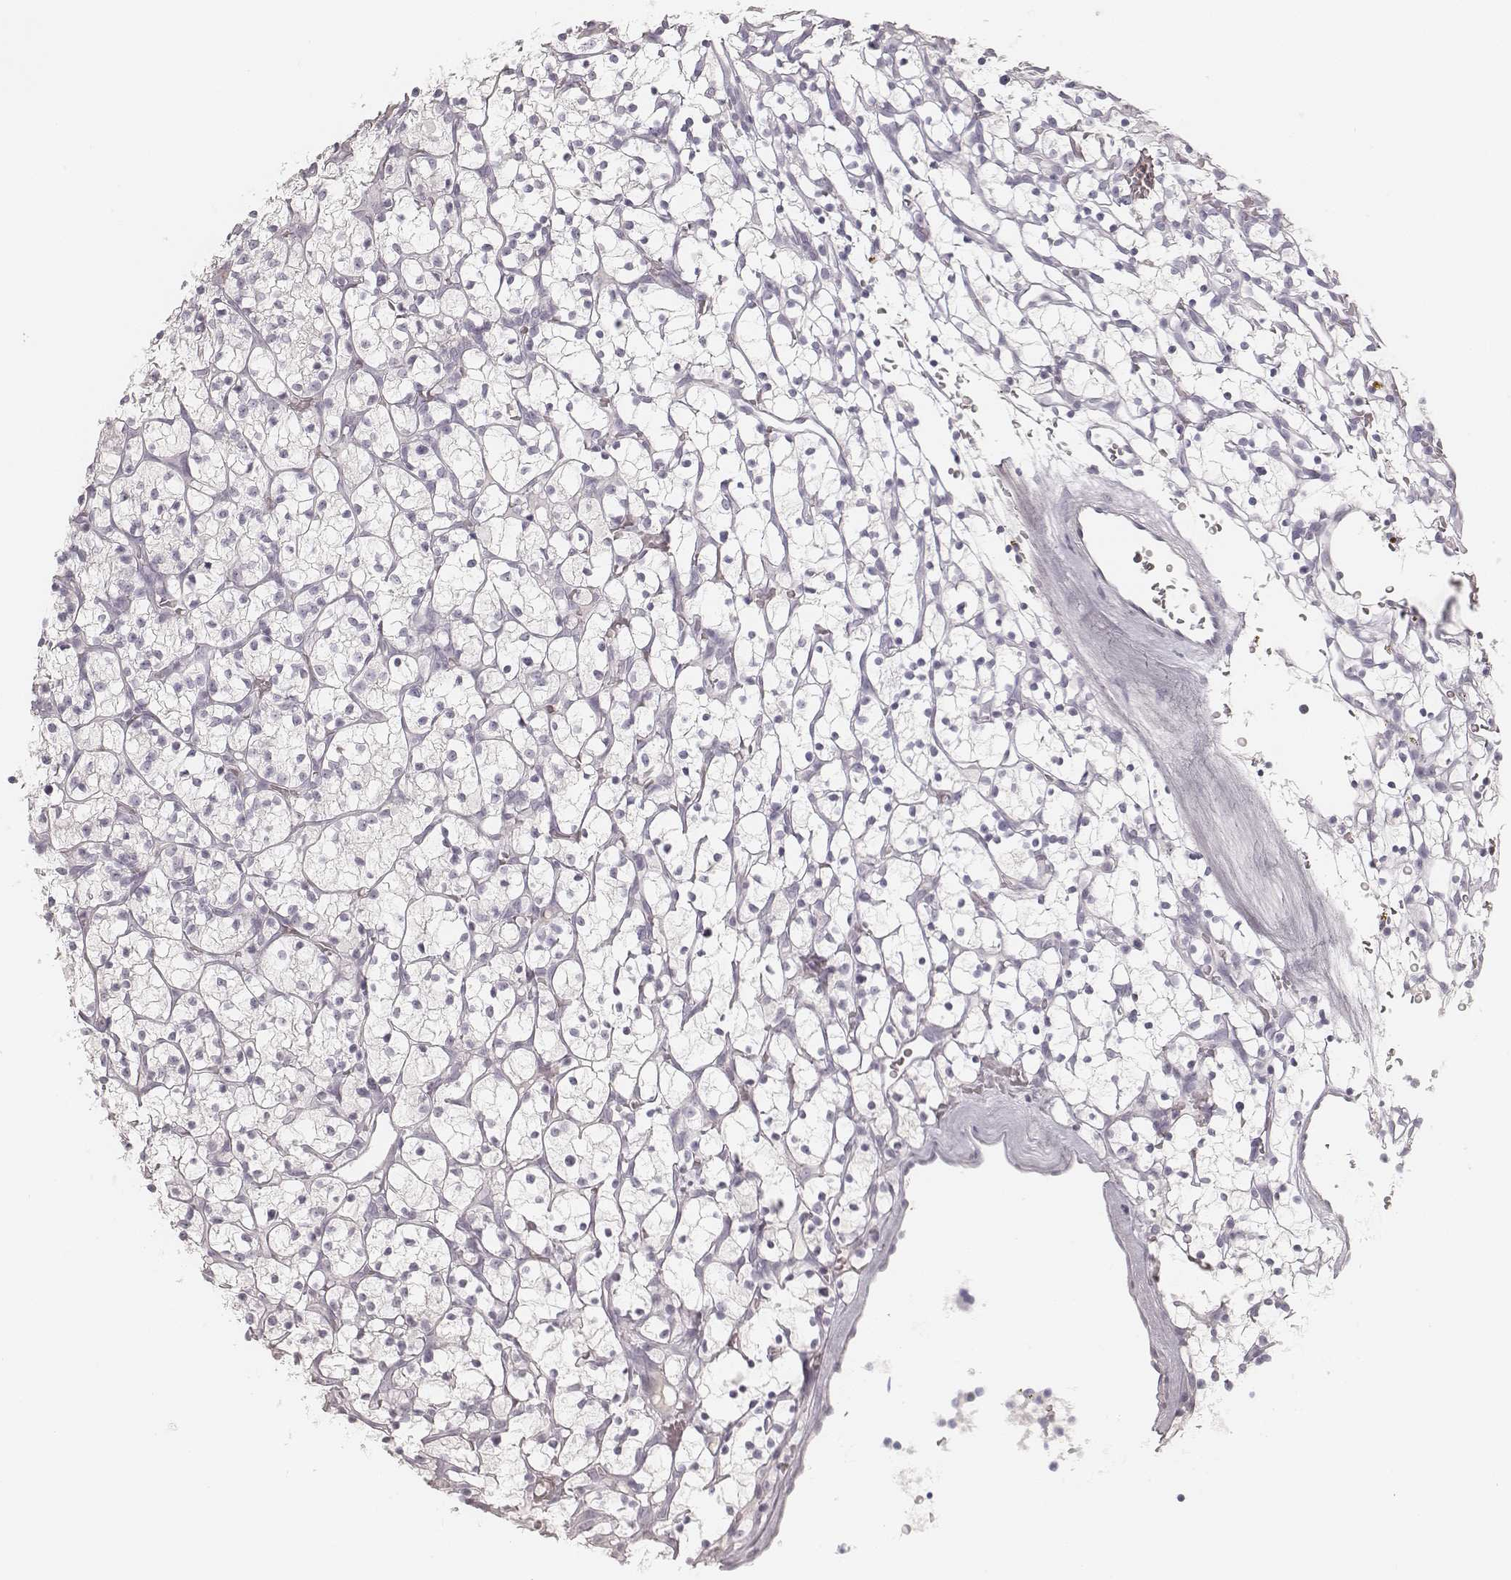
{"staining": {"intensity": "negative", "quantity": "none", "location": "none"}, "tissue": "renal cancer", "cell_type": "Tumor cells", "image_type": "cancer", "snomed": [{"axis": "morphology", "description": "Adenocarcinoma, NOS"}, {"axis": "topography", "description": "Kidney"}], "caption": "Immunohistochemical staining of renal cancer (adenocarcinoma) exhibits no significant expression in tumor cells.", "gene": "KRT31", "patient": {"sex": "female", "age": 64}}